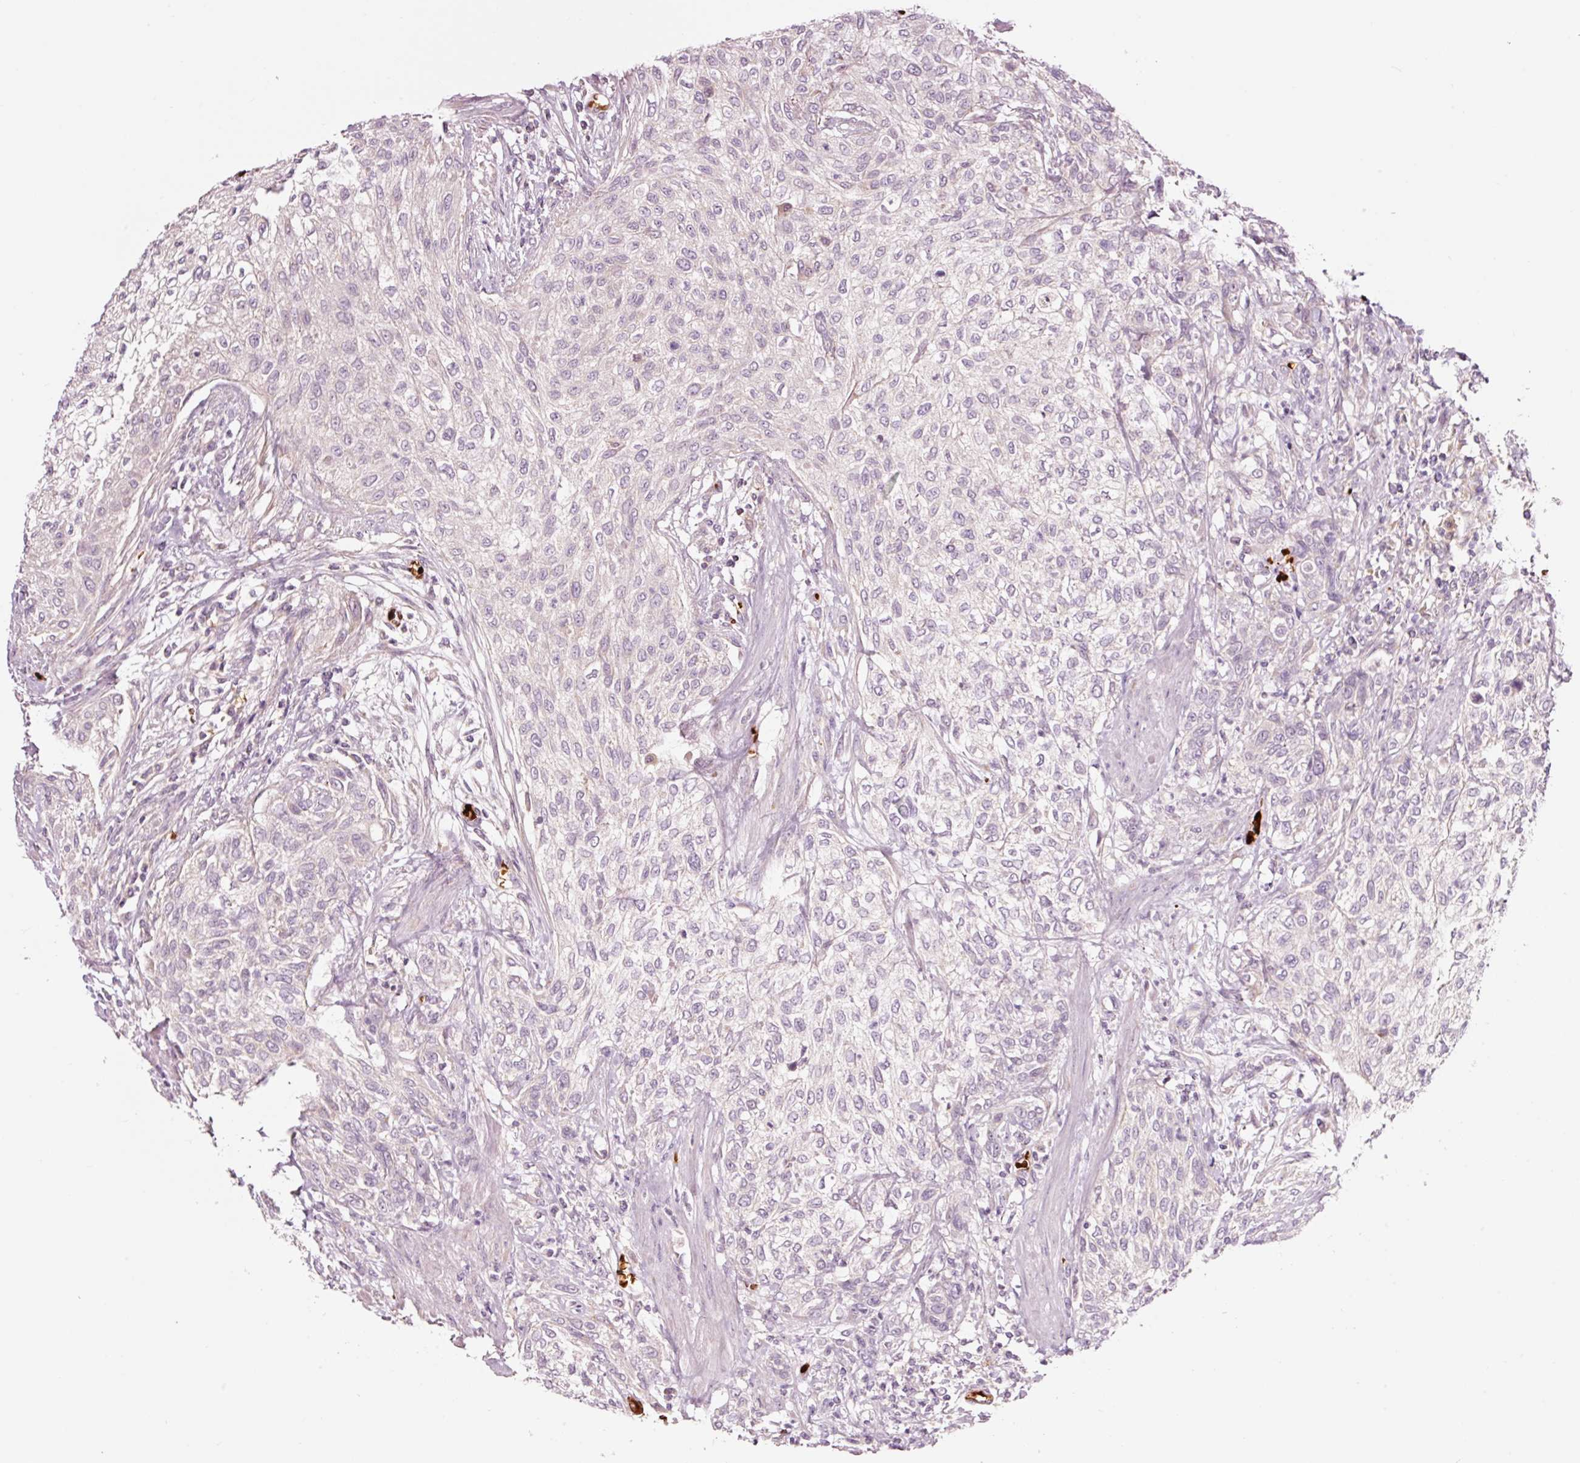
{"staining": {"intensity": "negative", "quantity": "none", "location": "none"}, "tissue": "urothelial cancer", "cell_type": "Tumor cells", "image_type": "cancer", "snomed": [{"axis": "morphology", "description": "Urothelial carcinoma, High grade"}, {"axis": "topography", "description": "Urinary bladder"}], "caption": "The histopathology image demonstrates no staining of tumor cells in high-grade urothelial carcinoma.", "gene": "LDHAL6B", "patient": {"sex": "male", "age": 35}}